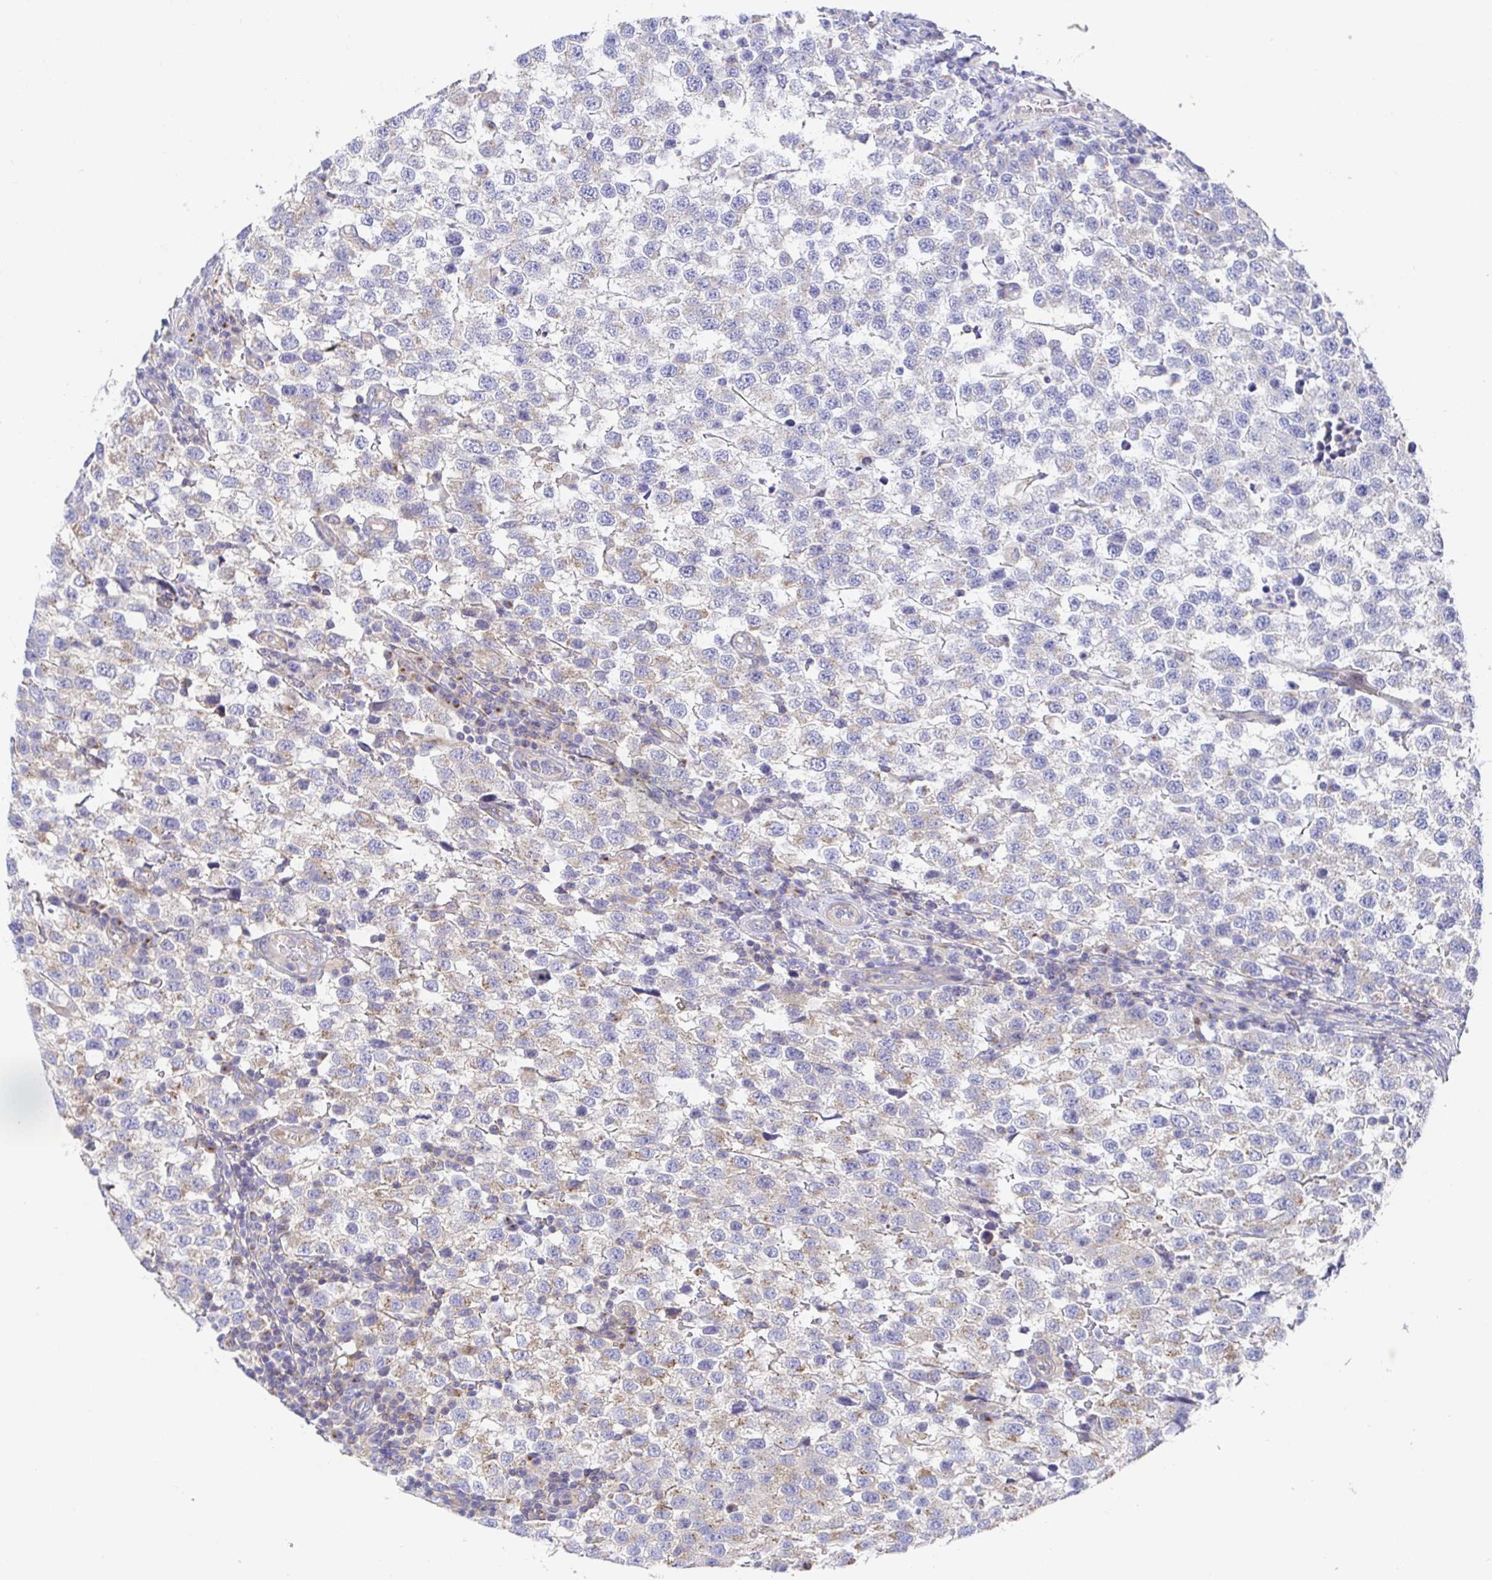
{"staining": {"intensity": "weak", "quantity": "<25%", "location": "cytoplasmic/membranous"}, "tissue": "testis cancer", "cell_type": "Tumor cells", "image_type": "cancer", "snomed": [{"axis": "morphology", "description": "Seminoma, NOS"}, {"axis": "topography", "description": "Testis"}], "caption": "High power microscopy histopathology image of an immunohistochemistry micrograph of testis seminoma, revealing no significant positivity in tumor cells.", "gene": "GOLGA1", "patient": {"sex": "male", "age": 34}}